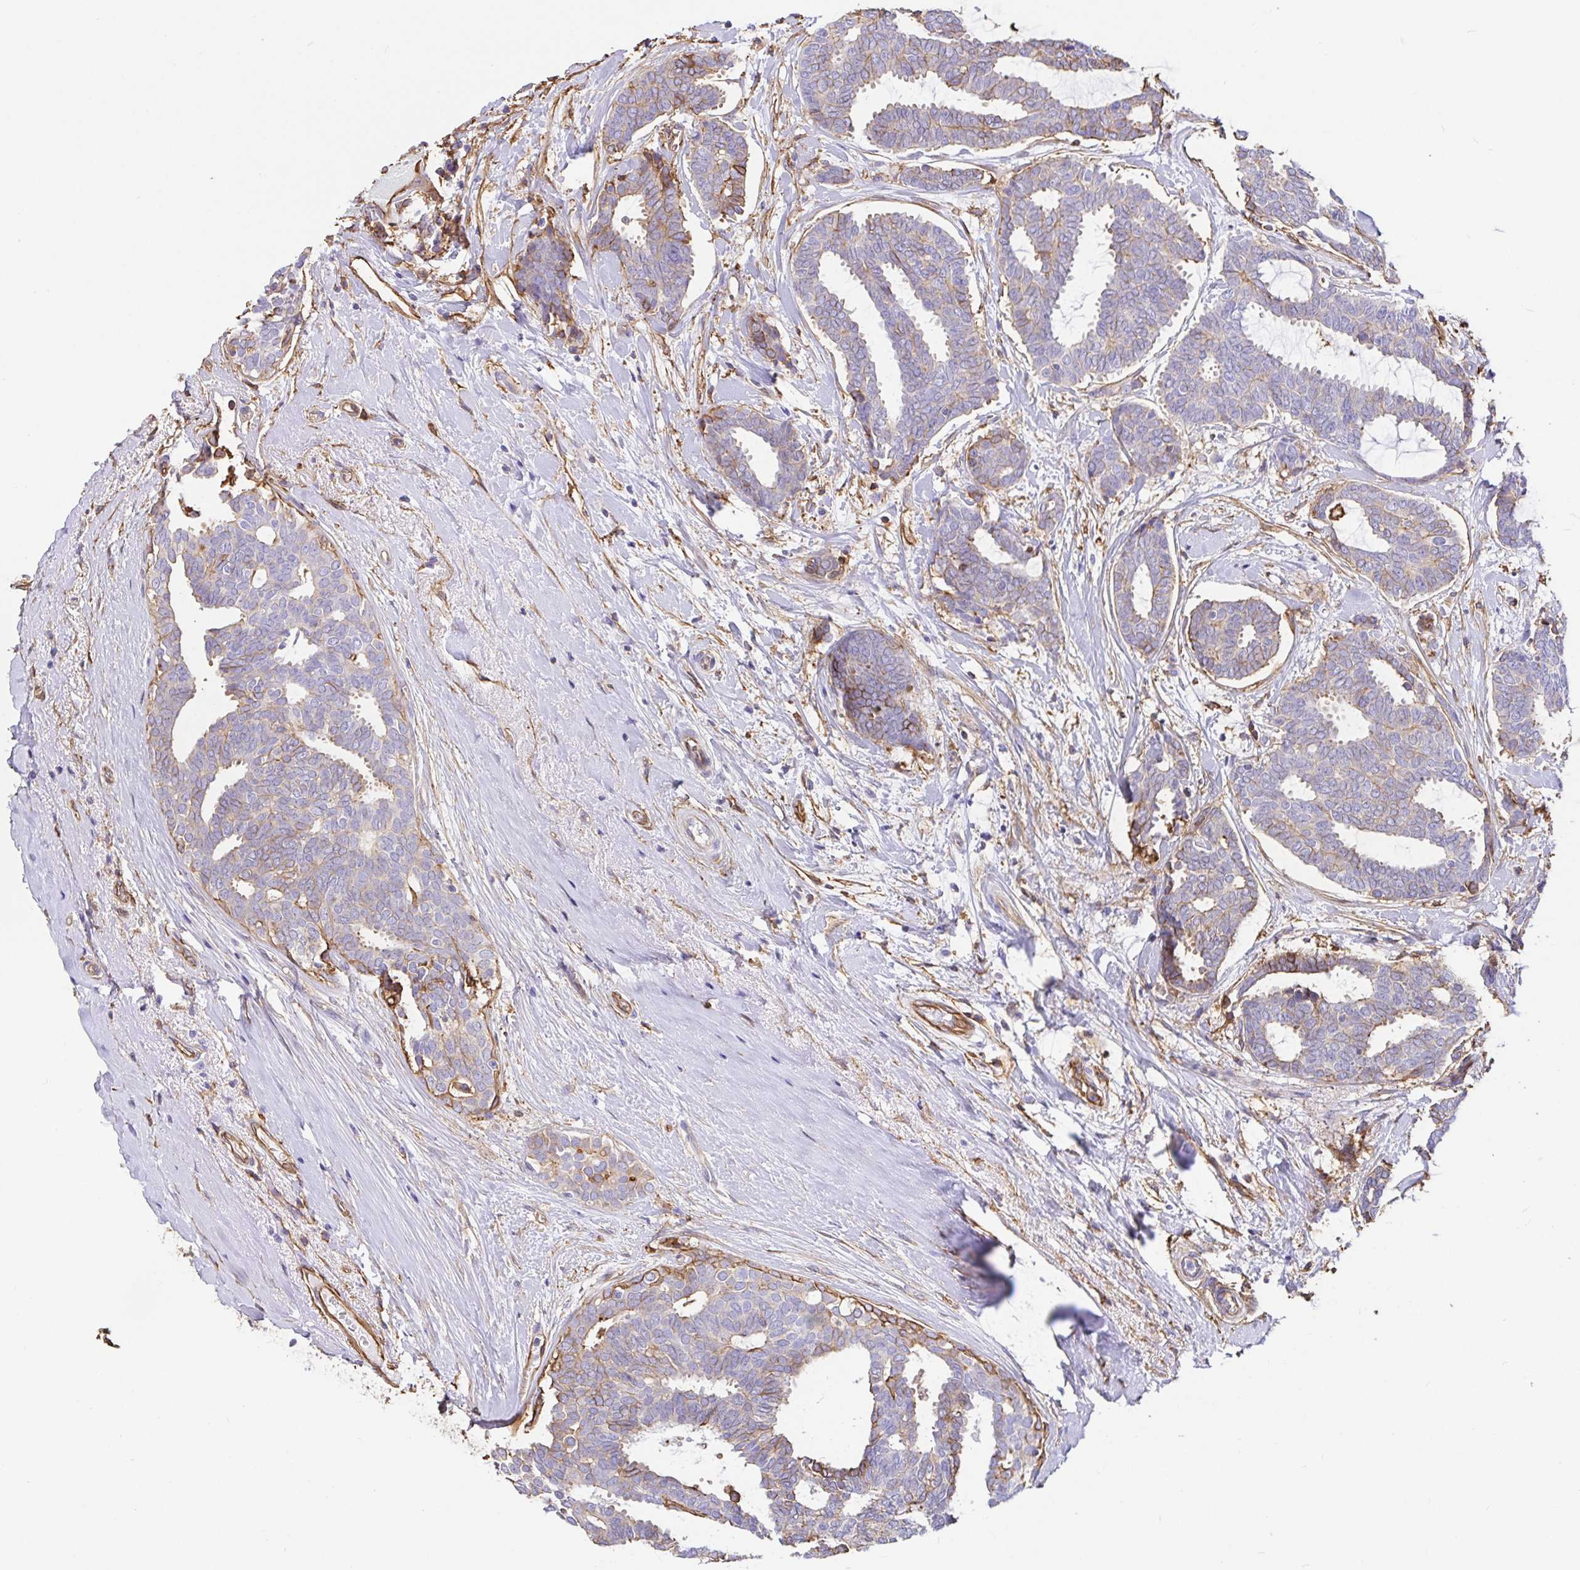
{"staining": {"intensity": "moderate", "quantity": "<25%", "location": "cytoplasmic/membranous"}, "tissue": "breast cancer", "cell_type": "Tumor cells", "image_type": "cancer", "snomed": [{"axis": "morphology", "description": "Intraductal carcinoma, in situ"}, {"axis": "morphology", "description": "Duct carcinoma"}, {"axis": "morphology", "description": "Lobular carcinoma, in situ"}, {"axis": "topography", "description": "Breast"}], "caption": "Human breast cancer stained for a protein (brown) reveals moderate cytoplasmic/membranous positive positivity in approximately <25% of tumor cells.", "gene": "ANXA2", "patient": {"sex": "female", "age": 44}}